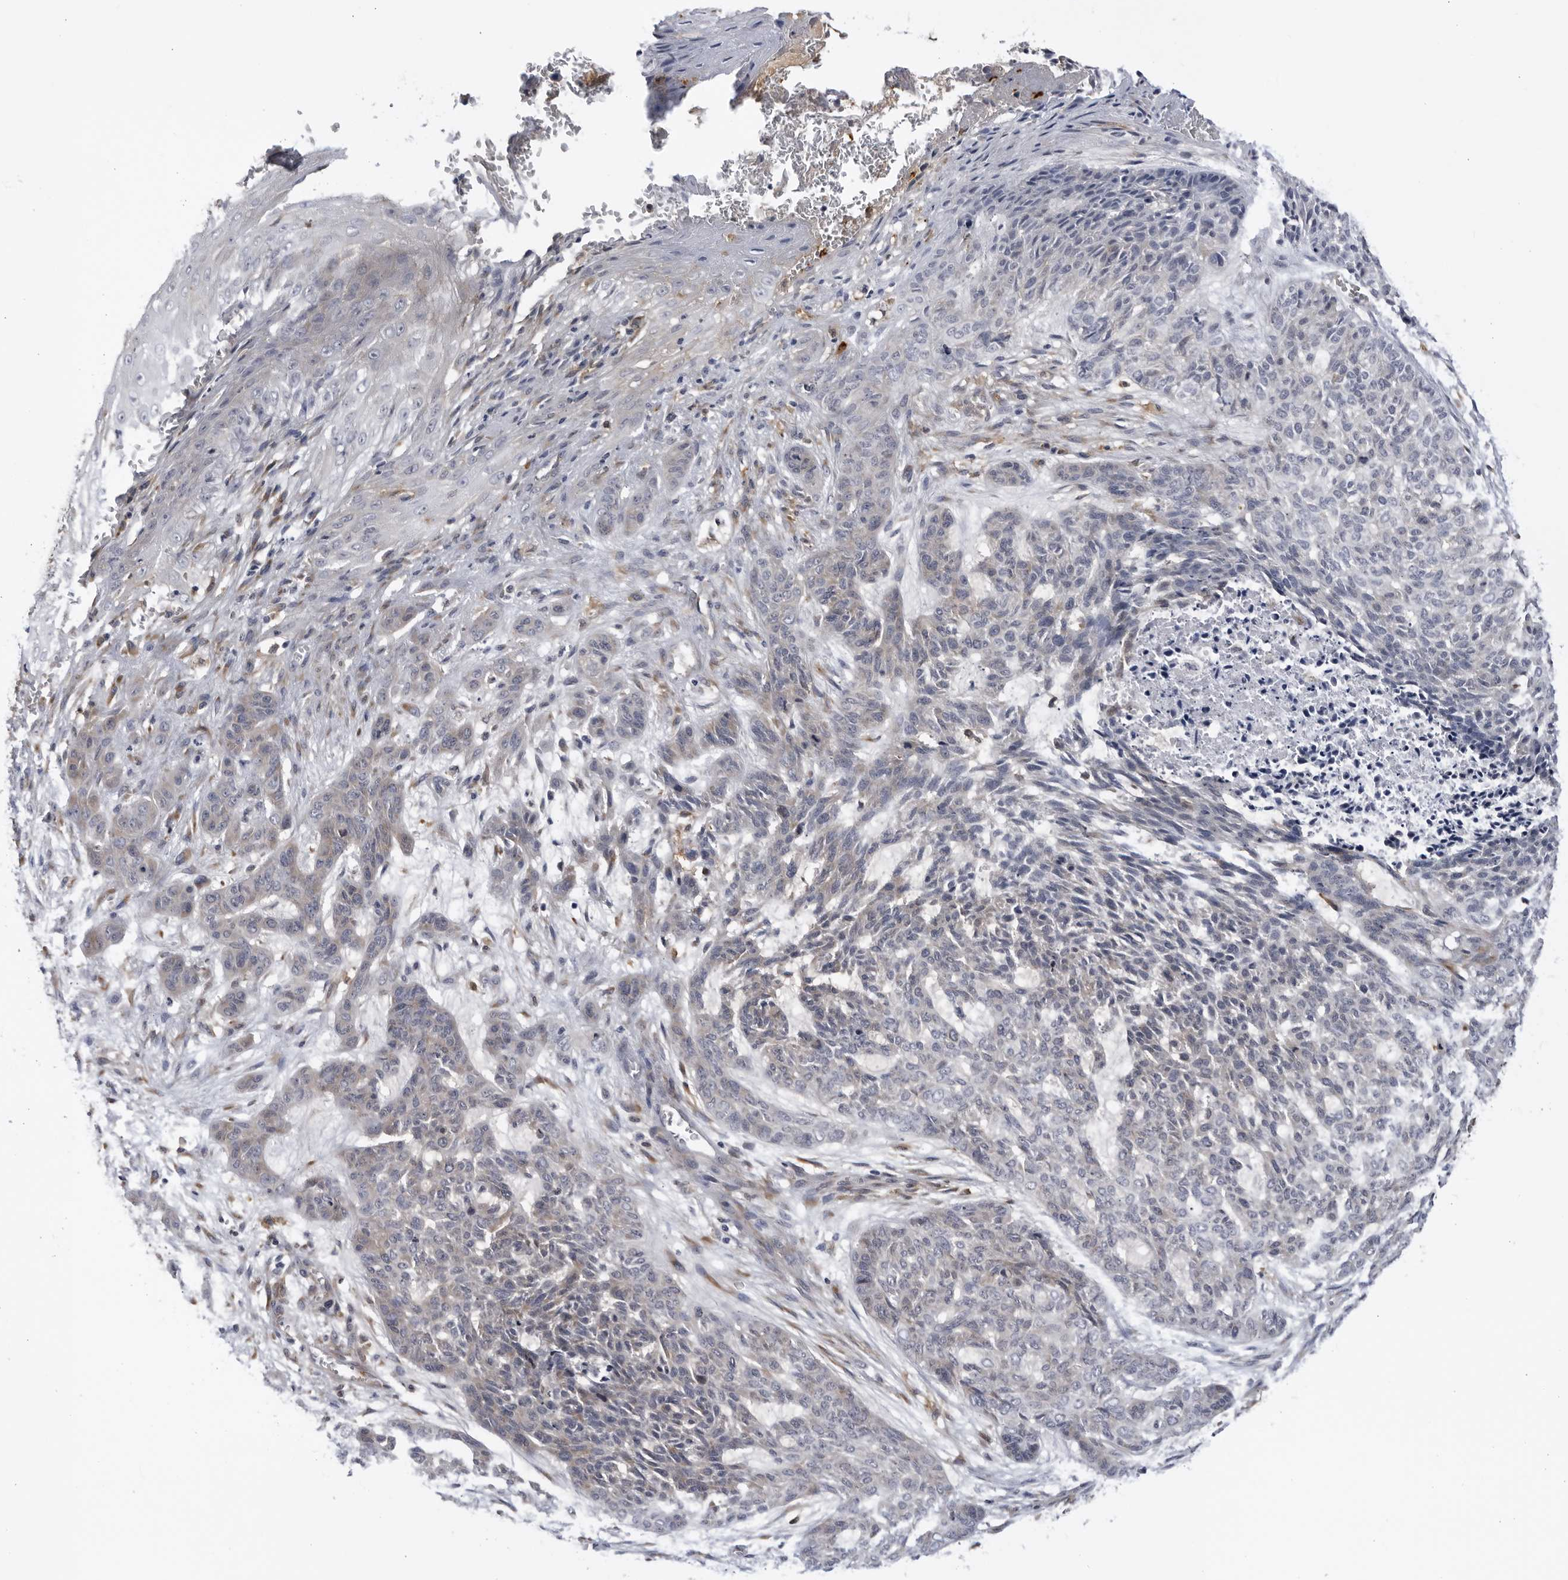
{"staining": {"intensity": "negative", "quantity": "none", "location": "none"}, "tissue": "skin cancer", "cell_type": "Tumor cells", "image_type": "cancer", "snomed": [{"axis": "morphology", "description": "Basal cell carcinoma"}, {"axis": "topography", "description": "Skin"}], "caption": "A high-resolution image shows immunohistochemistry (IHC) staining of skin cancer (basal cell carcinoma), which displays no significant expression in tumor cells. The staining was performed using DAB to visualize the protein expression in brown, while the nuclei were stained in blue with hematoxylin (Magnification: 20x).", "gene": "BMP2K", "patient": {"sex": "female", "age": 64}}